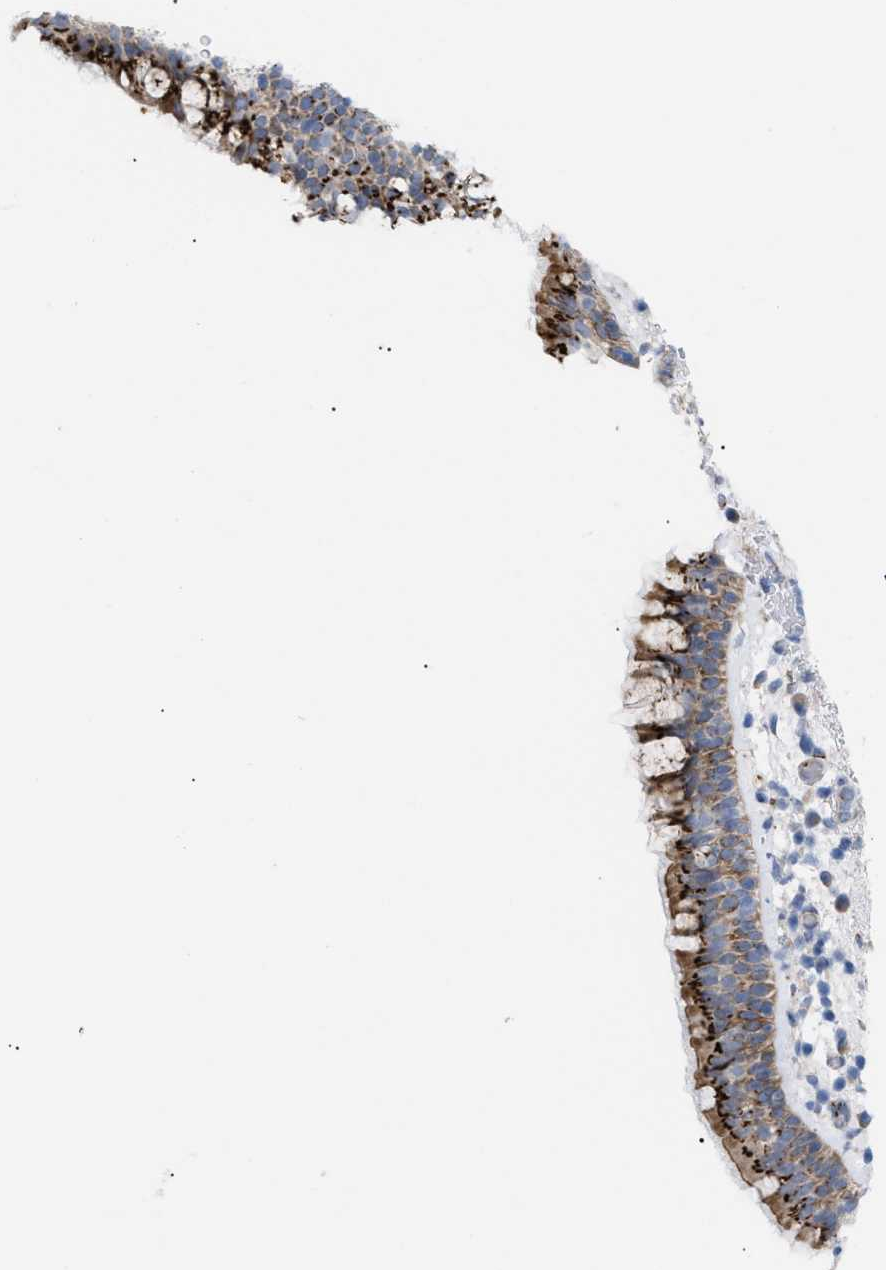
{"staining": {"intensity": "strong", "quantity": ">75%", "location": "cytoplasmic/membranous"}, "tissue": "bronchus", "cell_type": "Respiratory epithelial cells", "image_type": "normal", "snomed": [{"axis": "morphology", "description": "Normal tissue, NOS"}, {"axis": "morphology", "description": "Inflammation, NOS"}, {"axis": "topography", "description": "Cartilage tissue"}, {"axis": "topography", "description": "Bronchus"}], "caption": "IHC of normal bronchus displays high levels of strong cytoplasmic/membranous positivity in about >75% of respiratory epithelial cells.", "gene": "TMEM17", "patient": {"sex": "male", "age": 77}}